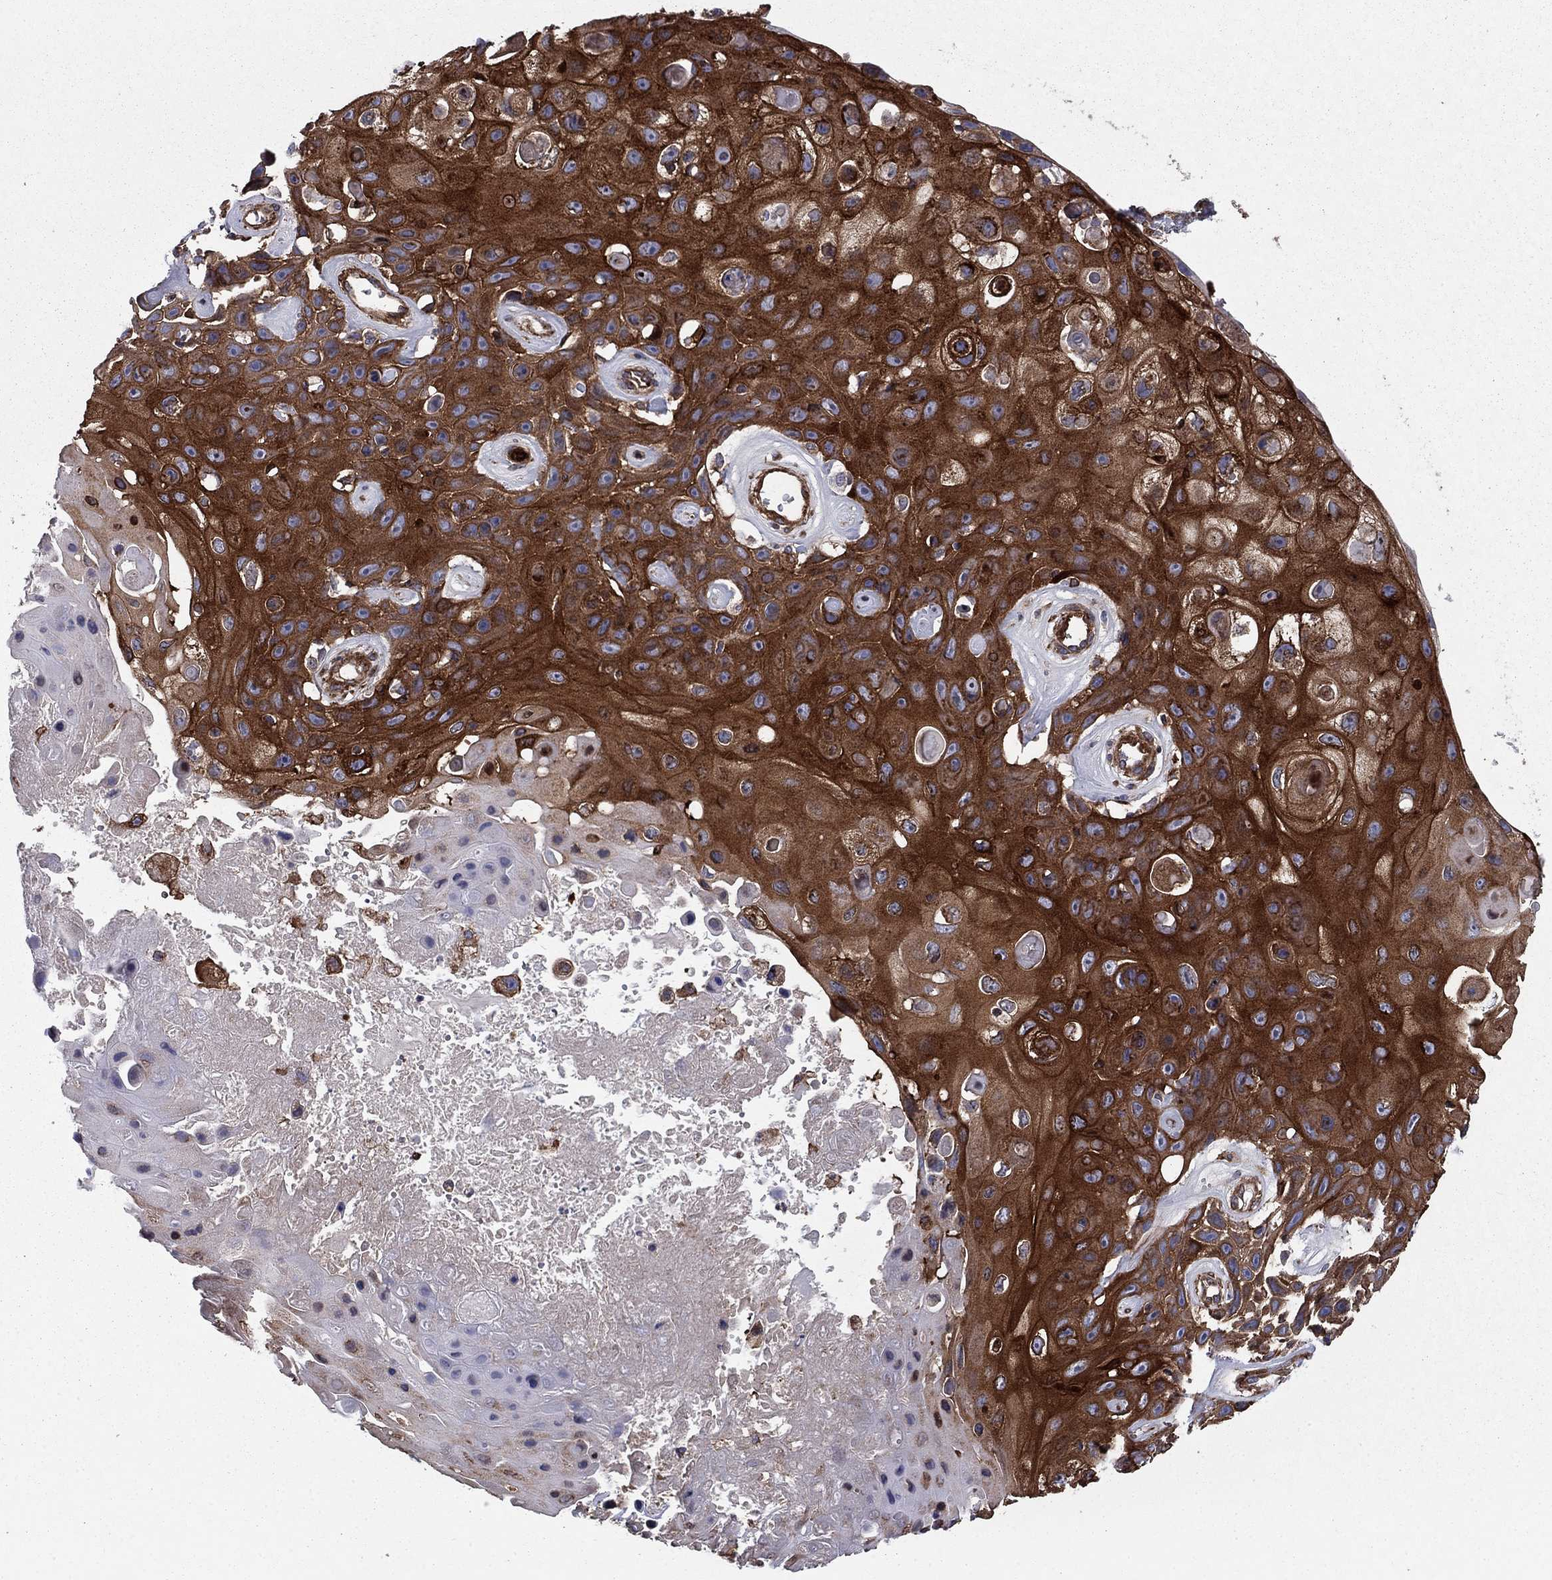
{"staining": {"intensity": "strong", "quantity": ">75%", "location": "cytoplasmic/membranous"}, "tissue": "skin cancer", "cell_type": "Tumor cells", "image_type": "cancer", "snomed": [{"axis": "morphology", "description": "Squamous cell carcinoma, NOS"}, {"axis": "topography", "description": "Skin"}], "caption": "A high amount of strong cytoplasmic/membranous expression is seen in about >75% of tumor cells in skin cancer tissue. The protein of interest is stained brown, and the nuclei are stained in blue (DAB (3,3'-diaminobenzidine) IHC with brightfield microscopy, high magnification).", "gene": "EHBP1L1", "patient": {"sex": "male", "age": 82}}